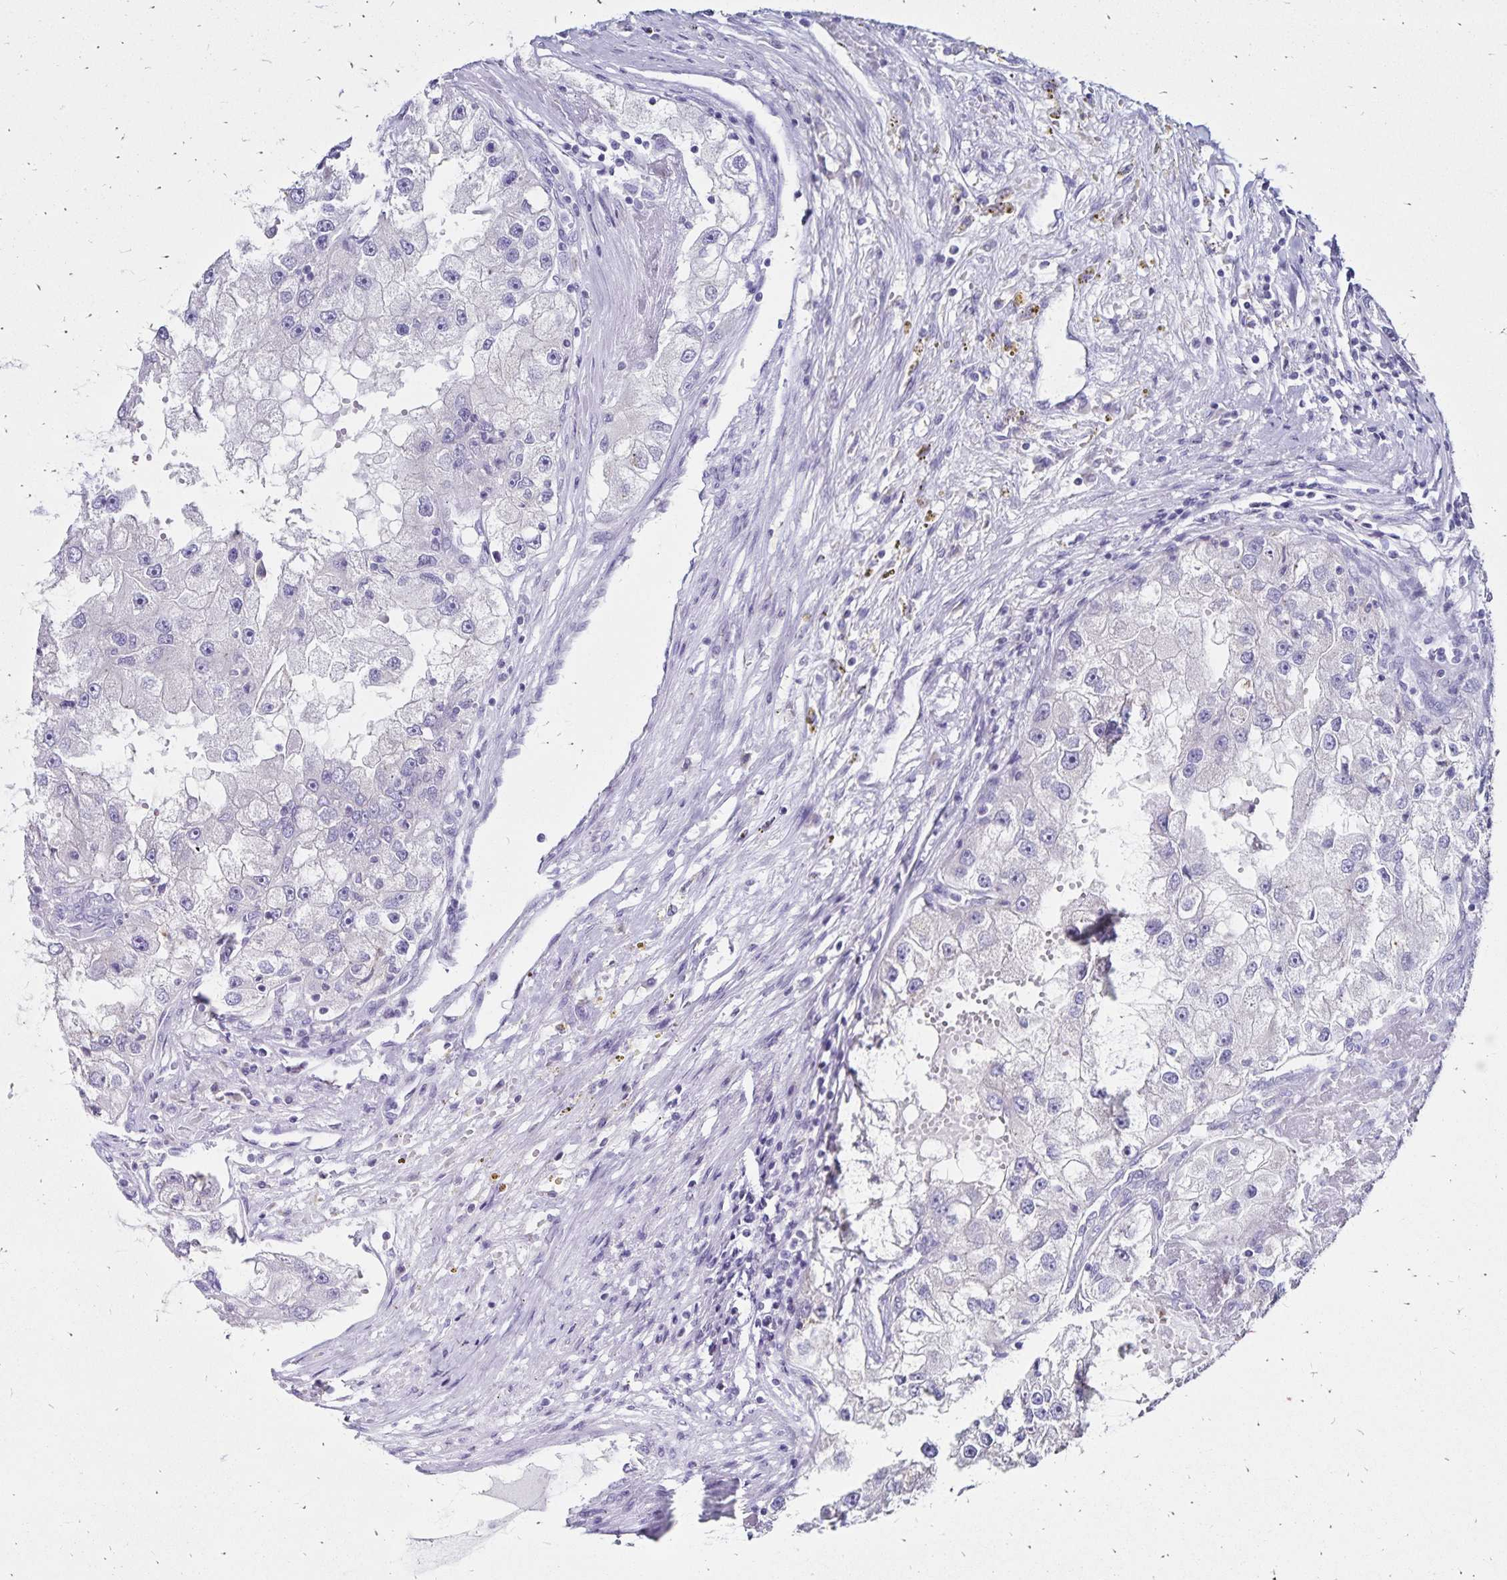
{"staining": {"intensity": "negative", "quantity": "none", "location": "none"}, "tissue": "renal cancer", "cell_type": "Tumor cells", "image_type": "cancer", "snomed": [{"axis": "morphology", "description": "Adenocarcinoma, NOS"}, {"axis": "topography", "description": "Kidney"}], "caption": "Protein analysis of adenocarcinoma (renal) reveals no significant positivity in tumor cells.", "gene": "IKZF1", "patient": {"sex": "male", "age": 63}}